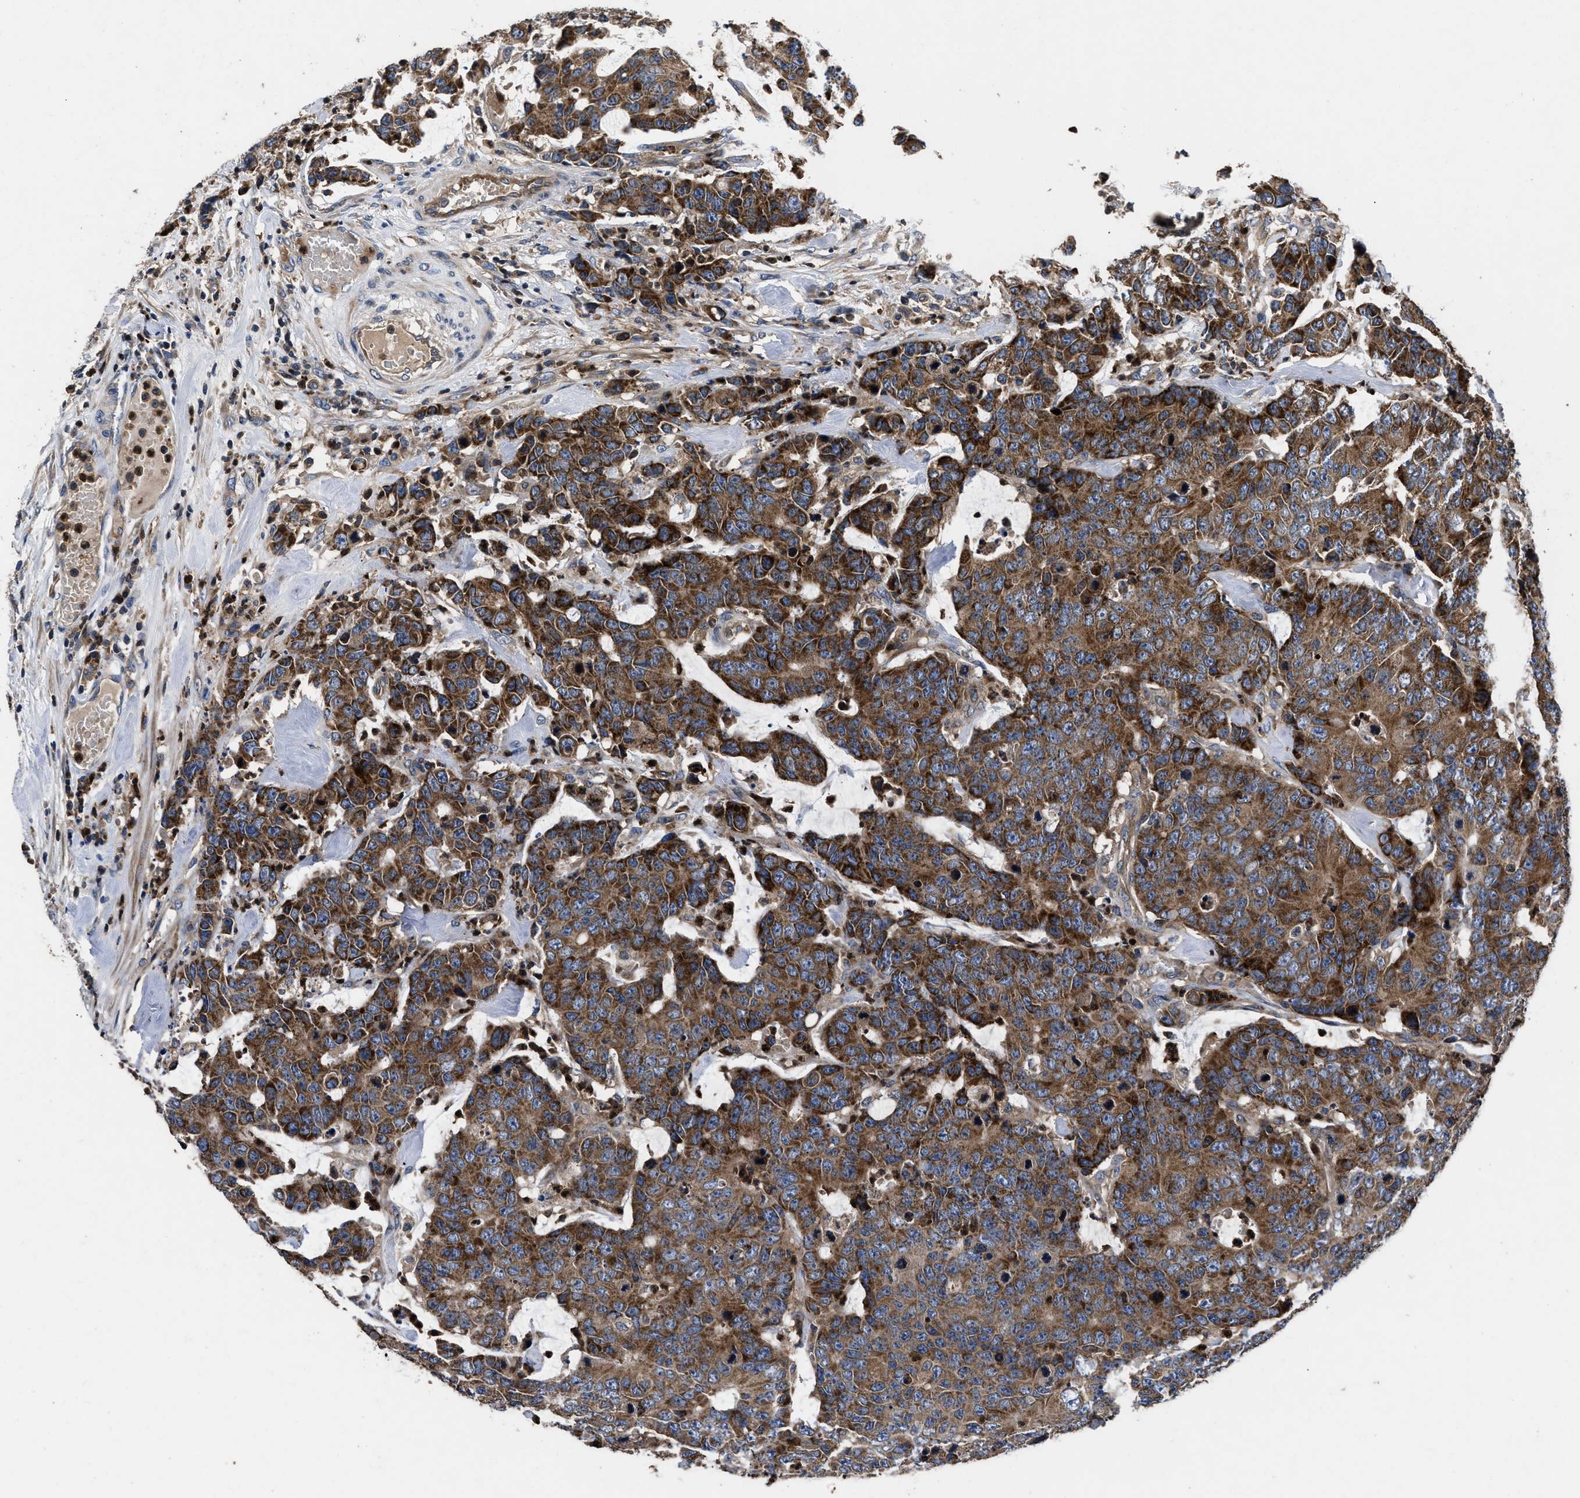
{"staining": {"intensity": "strong", "quantity": ">75%", "location": "cytoplasmic/membranous"}, "tissue": "colorectal cancer", "cell_type": "Tumor cells", "image_type": "cancer", "snomed": [{"axis": "morphology", "description": "Adenocarcinoma, NOS"}, {"axis": "topography", "description": "Colon"}], "caption": "Human colorectal cancer stained with a protein marker shows strong staining in tumor cells.", "gene": "YBEY", "patient": {"sex": "female", "age": 86}}